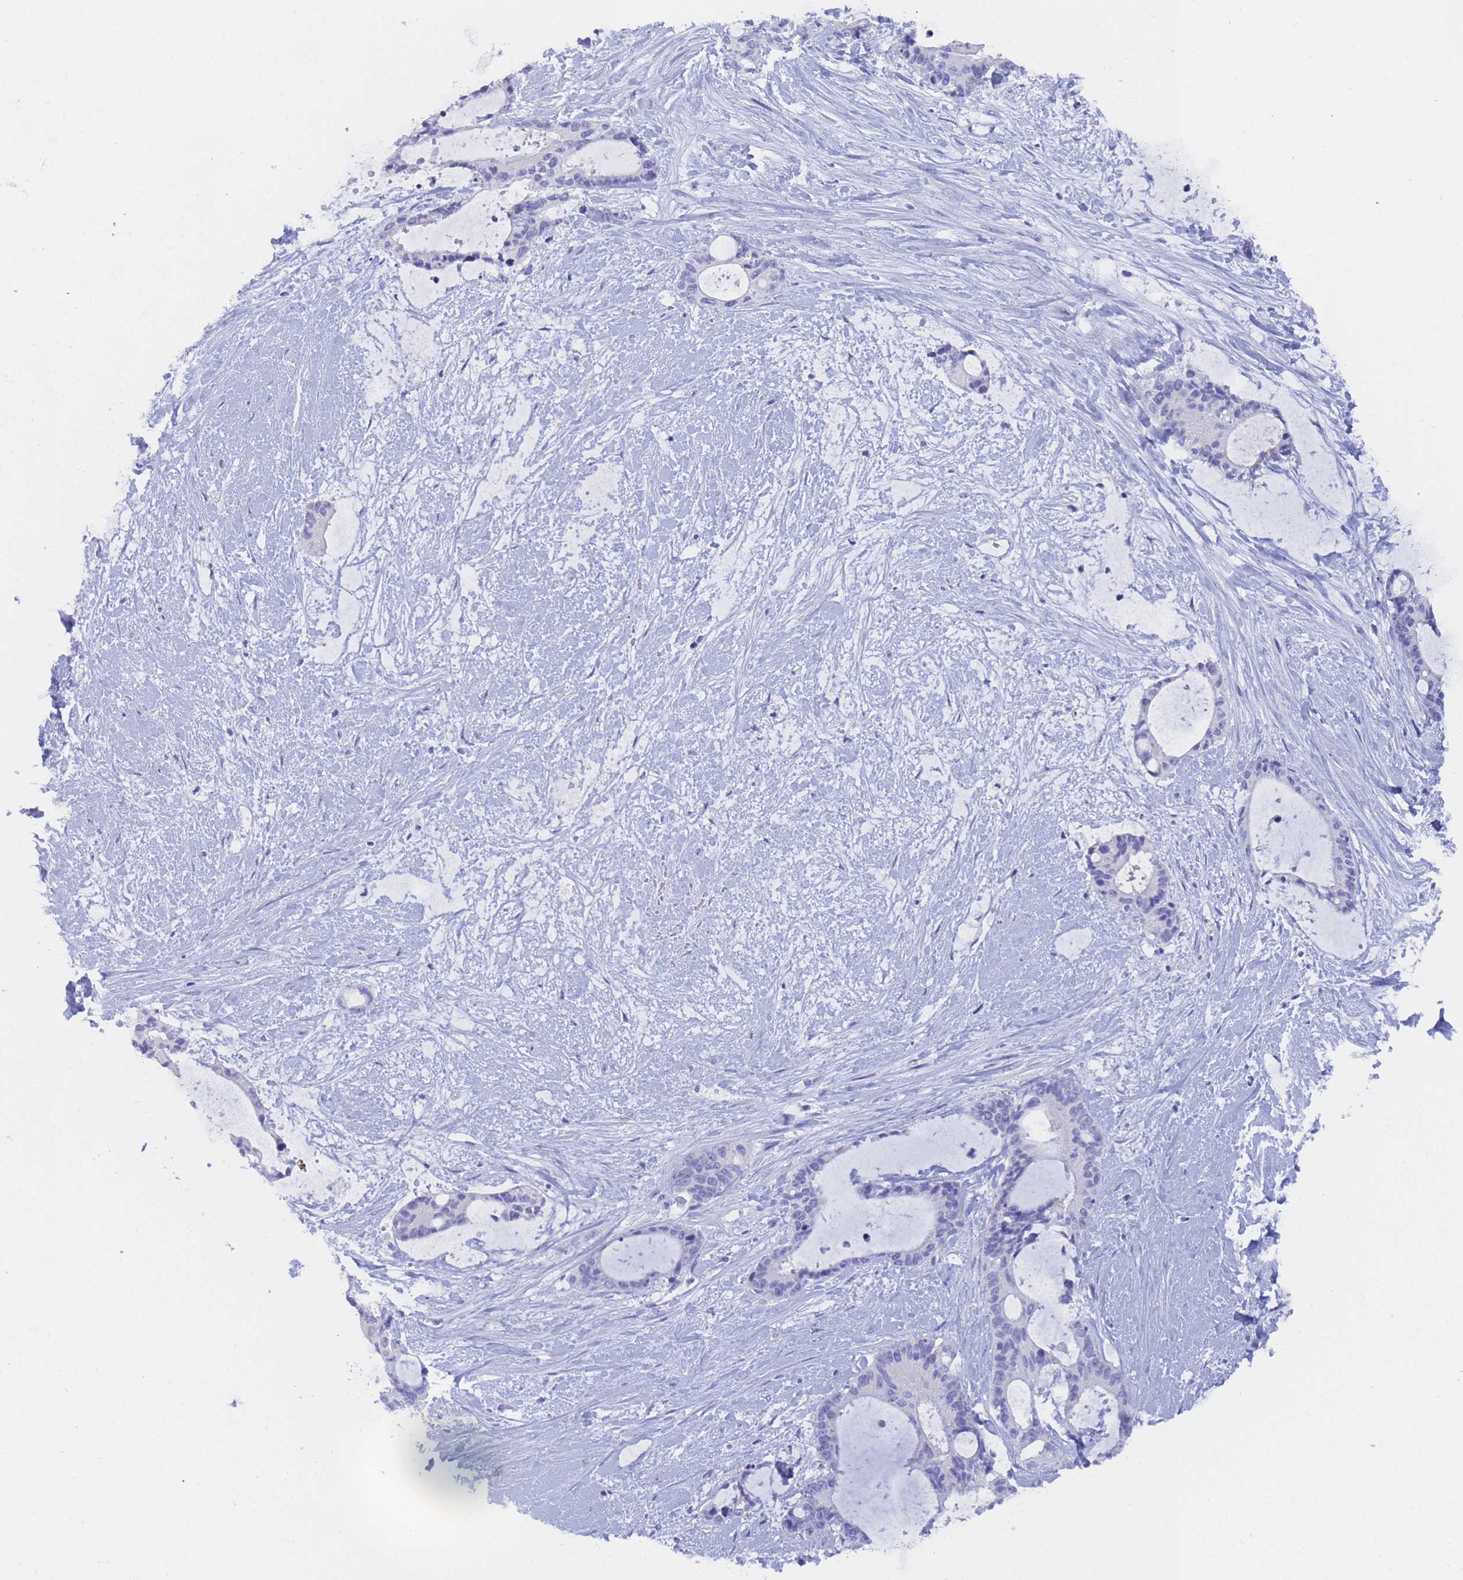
{"staining": {"intensity": "negative", "quantity": "none", "location": "none"}, "tissue": "liver cancer", "cell_type": "Tumor cells", "image_type": "cancer", "snomed": [{"axis": "morphology", "description": "Normal tissue, NOS"}, {"axis": "morphology", "description": "Cholangiocarcinoma"}, {"axis": "topography", "description": "Liver"}, {"axis": "topography", "description": "Peripheral nerve tissue"}], "caption": "IHC image of liver cholangiocarcinoma stained for a protein (brown), which demonstrates no positivity in tumor cells.", "gene": "STATH", "patient": {"sex": "female", "age": 73}}